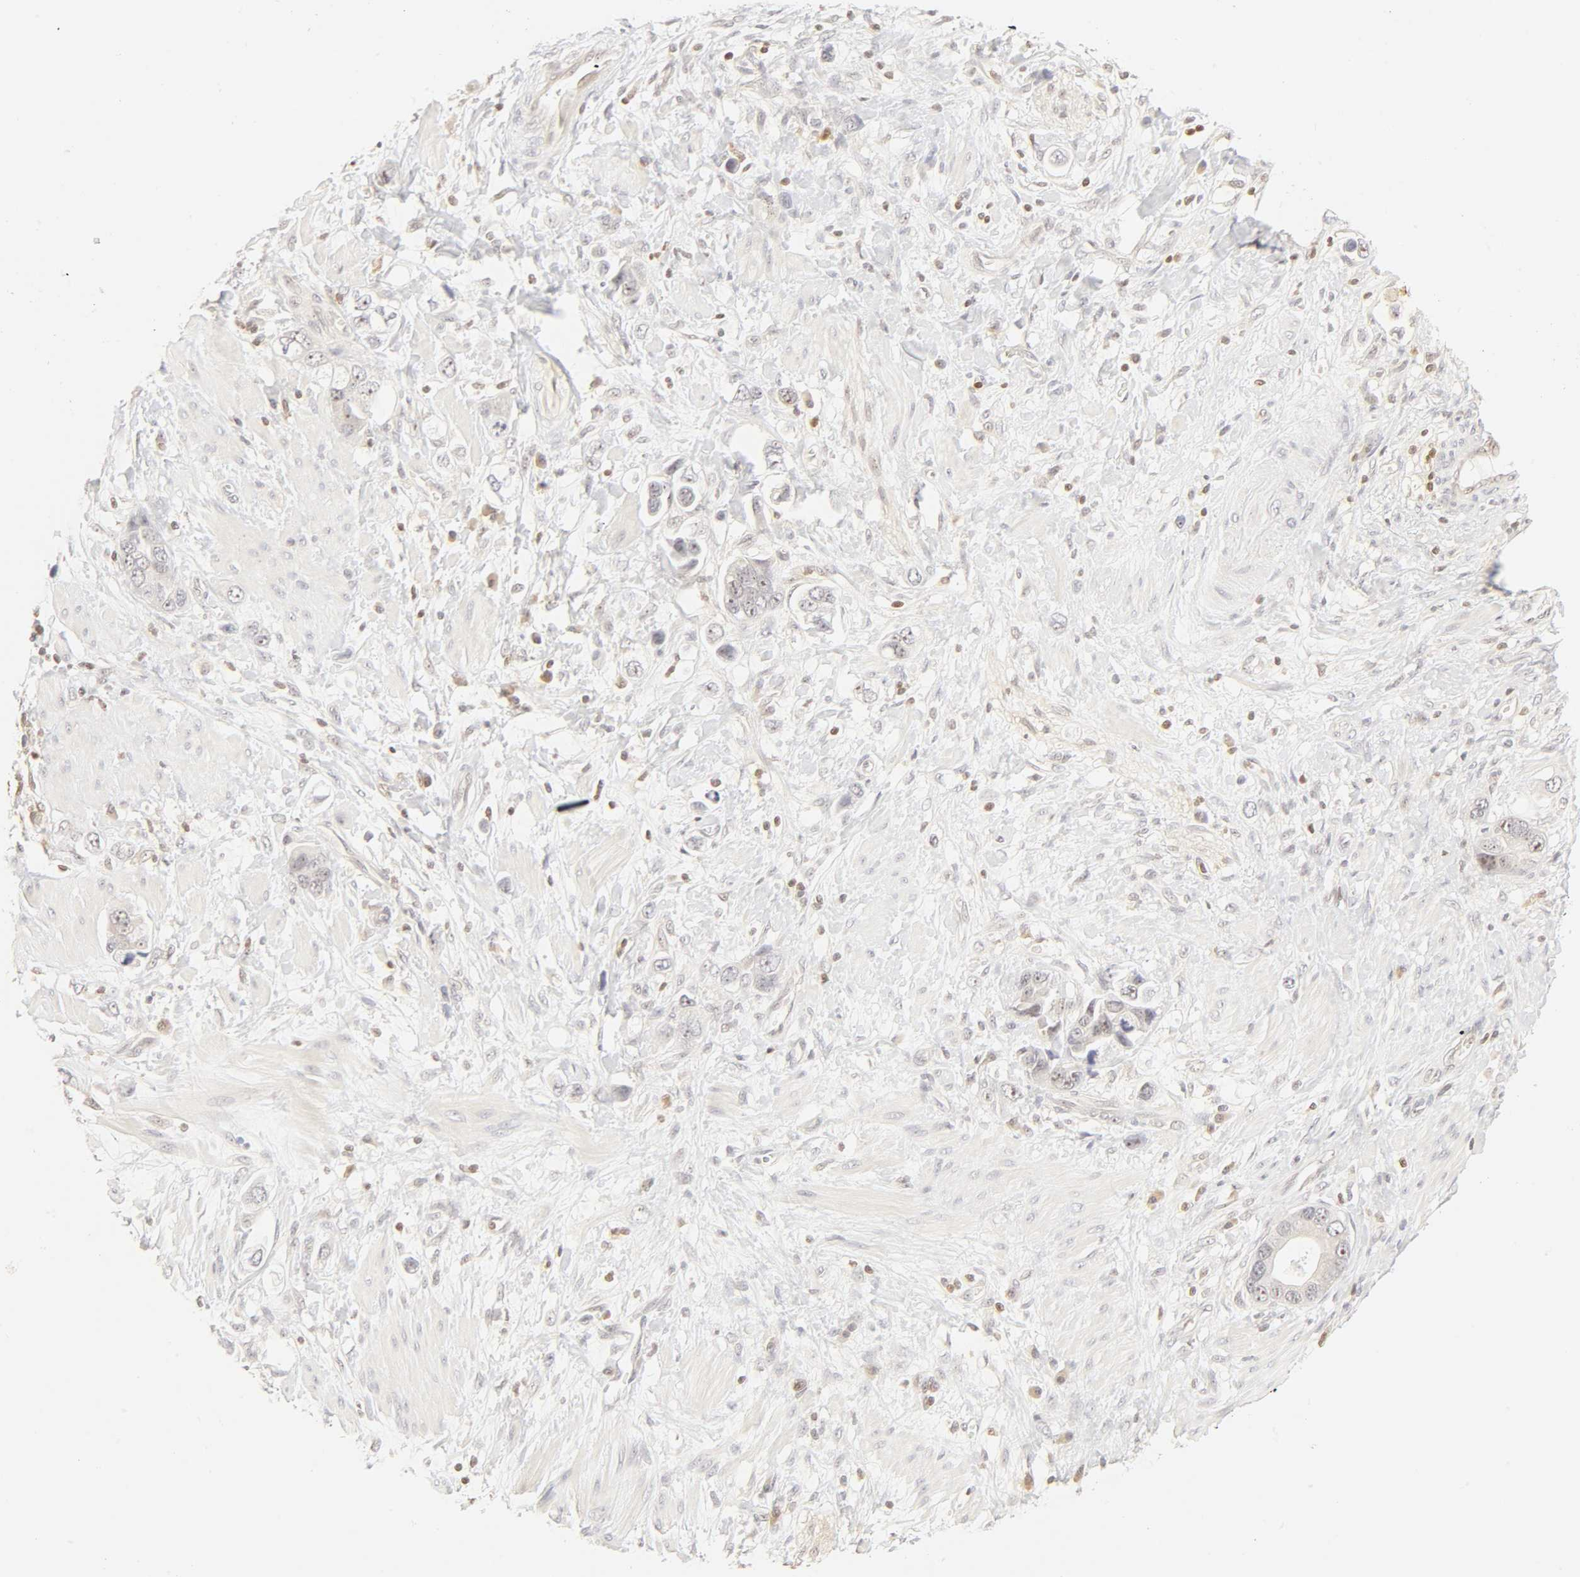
{"staining": {"intensity": "negative", "quantity": "none", "location": "none"}, "tissue": "stomach cancer", "cell_type": "Tumor cells", "image_type": "cancer", "snomed": [{"axis": "morphology", "description": "Adenocarcinoma, NOS"}, {"axis": "topography", "description": "Stomach, lower"}], "caption": "Tumor cells show no significant protein expression in stomach cancer.", "gene": "KIF2A", "patient": {"sex": "female", "age": 93}}